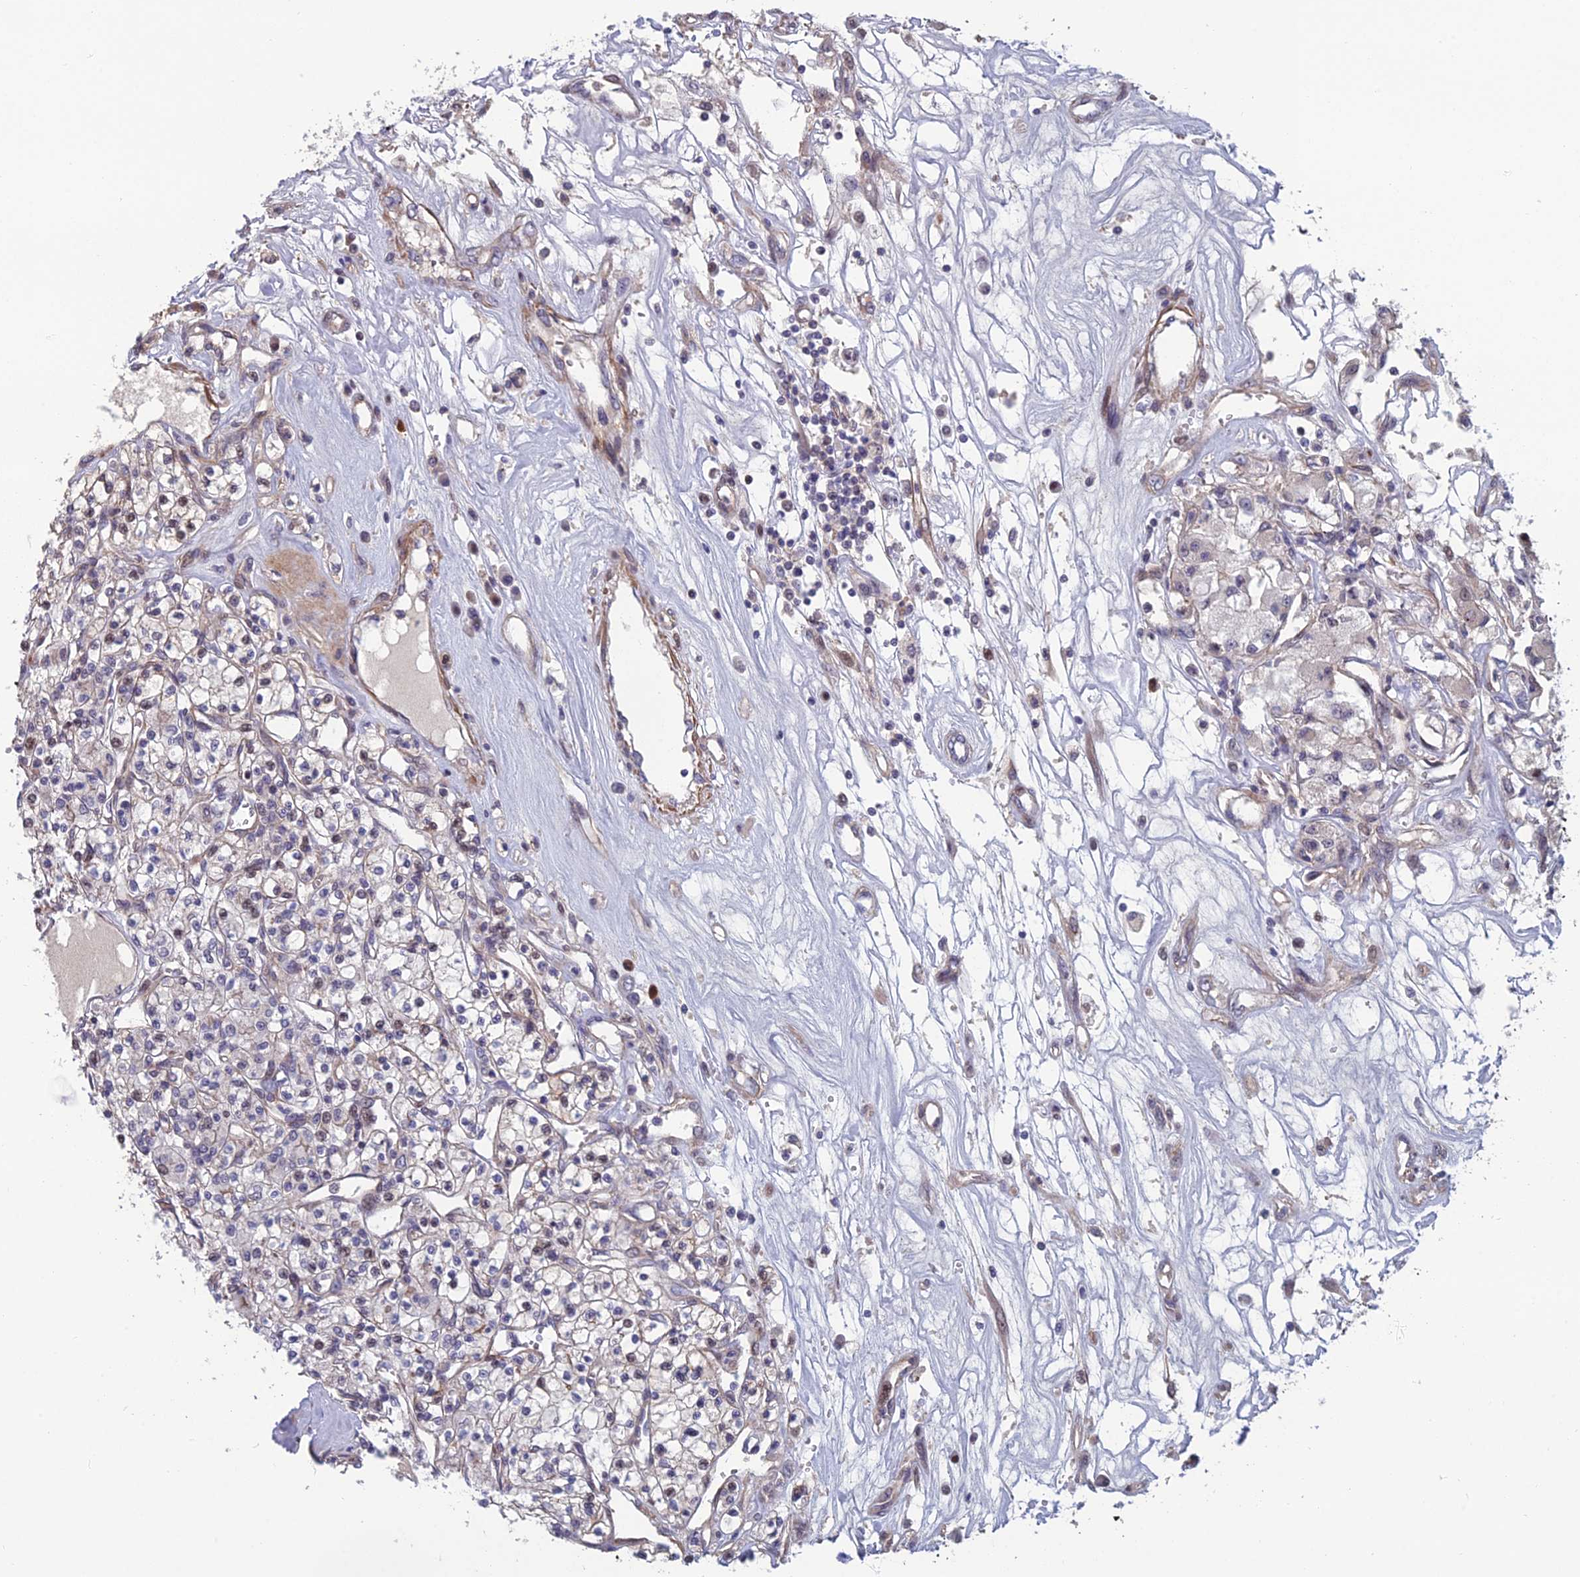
{"staining": {"intensity": "negative", "quantity": "none", "location": "none"}, "tissue": "renal cancer", "cell_type": "Tumor cells", "image_type": "cancer", "snomed": [{"axis": "morphology", "description": "Adenocarcinoma, NOS"}, {"axis": "topography", "description": "Kidney"}], "caption": "Immunohistochemistry (IHC) histopathology image of neoplastic tissue: renal adenocarcinoma stained with DAB (3,3'-diaminobenzidine) reveals no significant protein expression in tumor cells.", "gene": "CCDC183", "patient": {"sex": "female", "age": 59}}